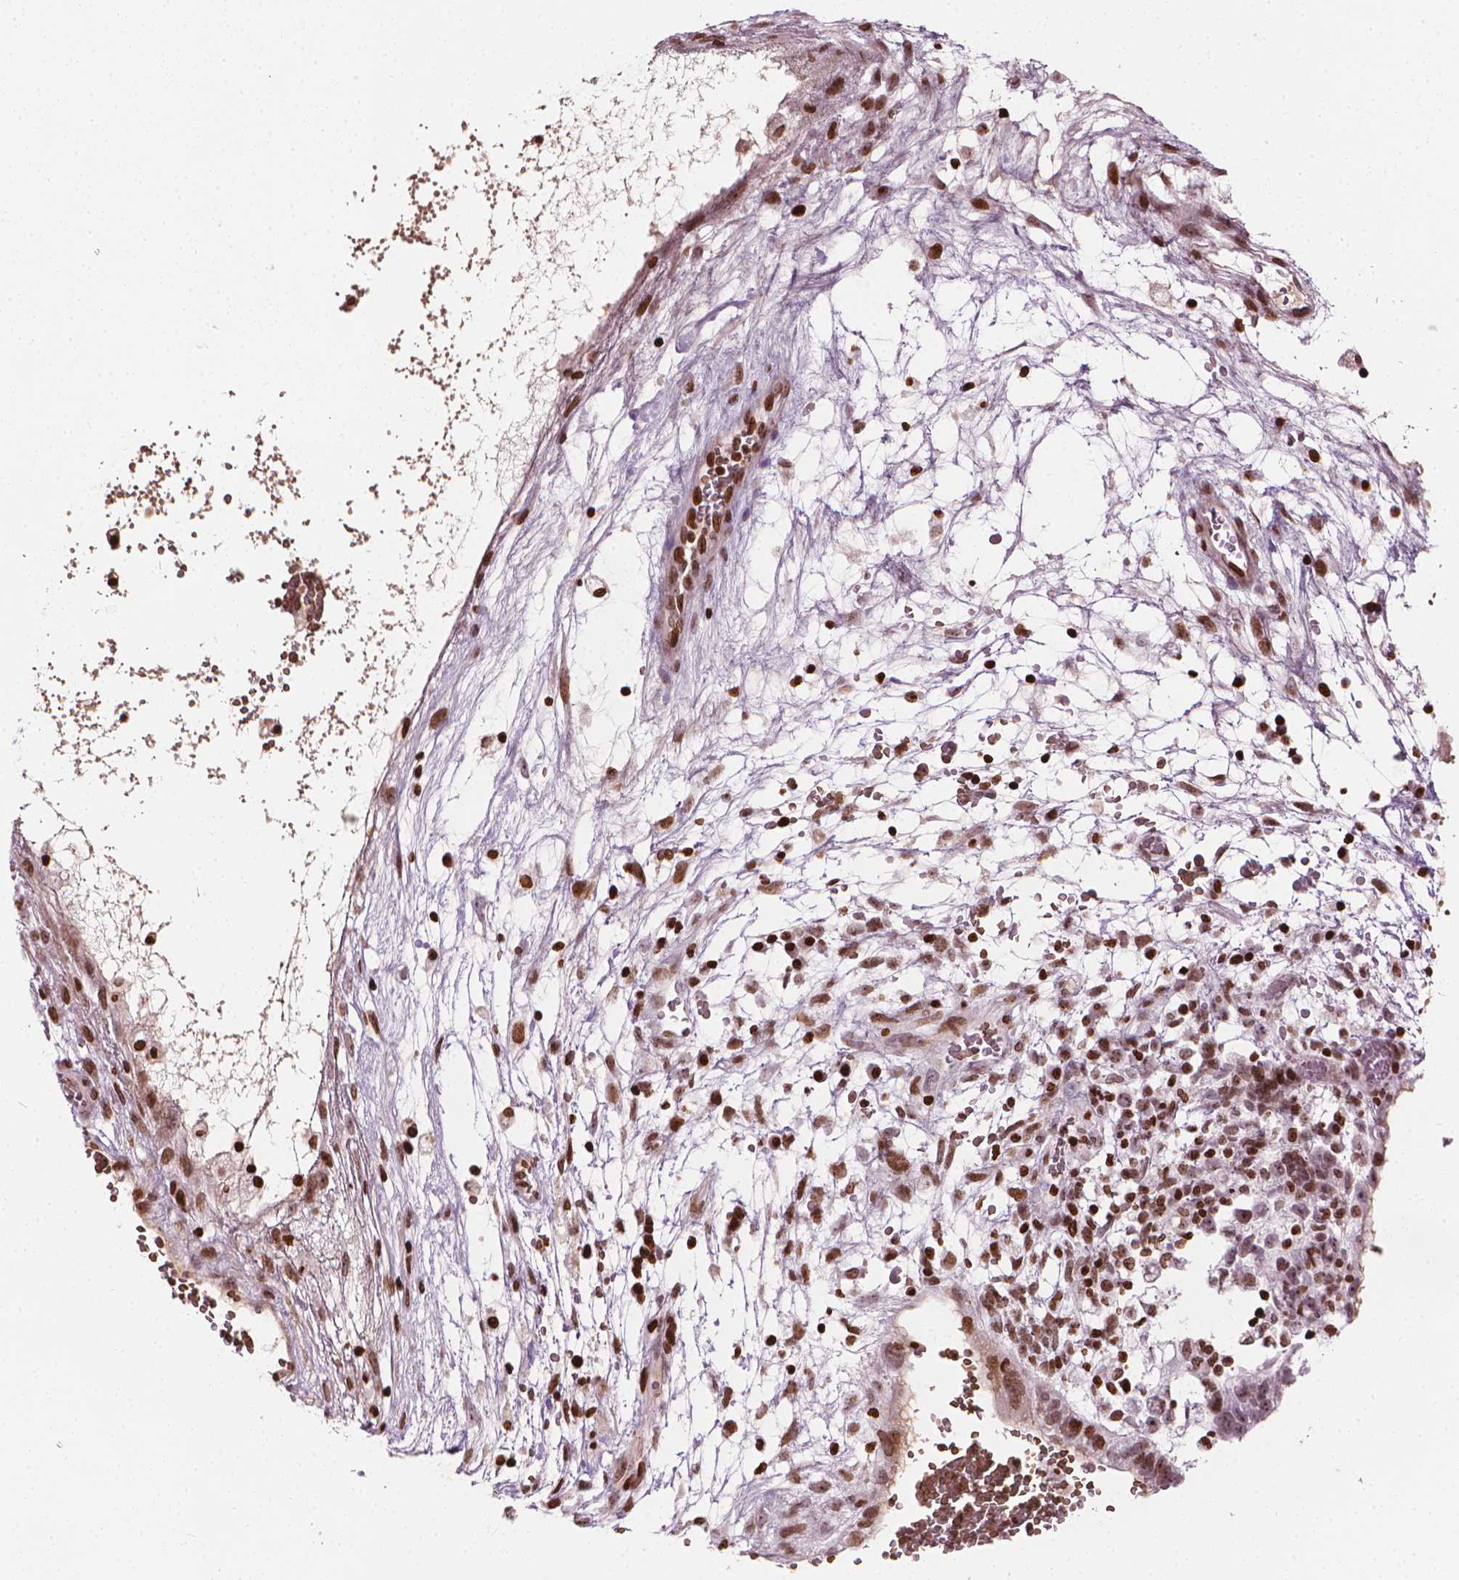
{"staining": {"intensity": "moderate", "quantity": ">75%", "location": "nuclear"}, "tissue": "testis cancer", "cell_type": "Tumor cells", "image_type": "cancer", "snomed": [{"axis": "morphology", "description": "Normal tissue, NOS"}, {"axis": "morphology", "description": "Carcinoma, Embryonal, NOS"}, {"axis": "topography", "description": "Testis"}], "caption": "This micrograph displays testis cancer (embryonal carcinoma) stained with immunohistochemistry to label a protein in brown. The nuclear of tumor cells show moderate positivity for the protein. Nuclei are counter-stained blue.", "gene": "PIP4K2A", "patient": {"sex": "male", "age": 32}}